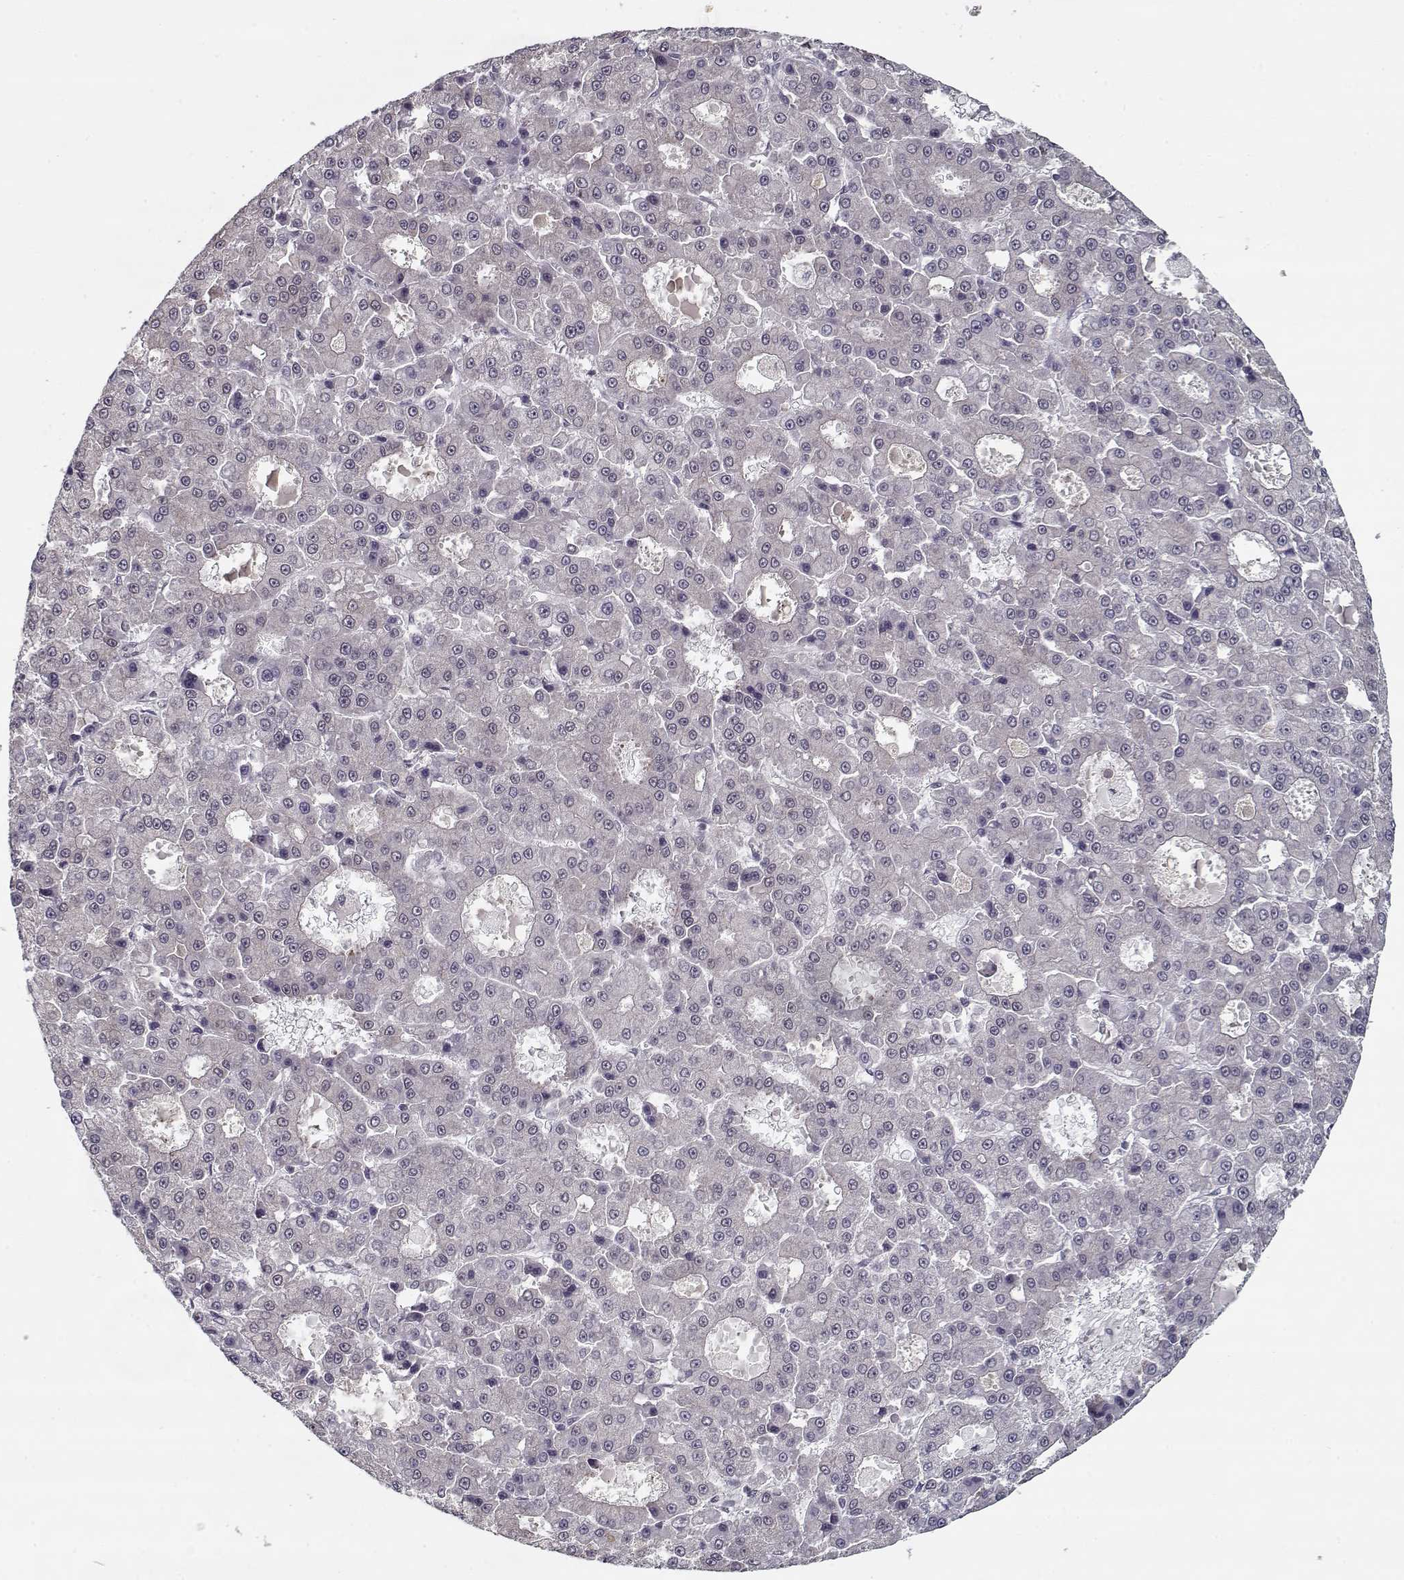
{"staining": {"intensity": "negative", "quantity": "none", "location": "none"}, "tissue": "liver cancer", "cell_type": "Tumor cells", "image_type": "cancer", "snomed": [{"axis": "morphology", "description": "Carcinoma, Hepatocellular, NOS"}, {"axis": "topography", "description": "Liver"}], "caption": "Tumor cells show no significant staining in liver hepatocellular carcinoma.", "gene": "TESPA1", "patient": {"sex": "male", "age": 70}}